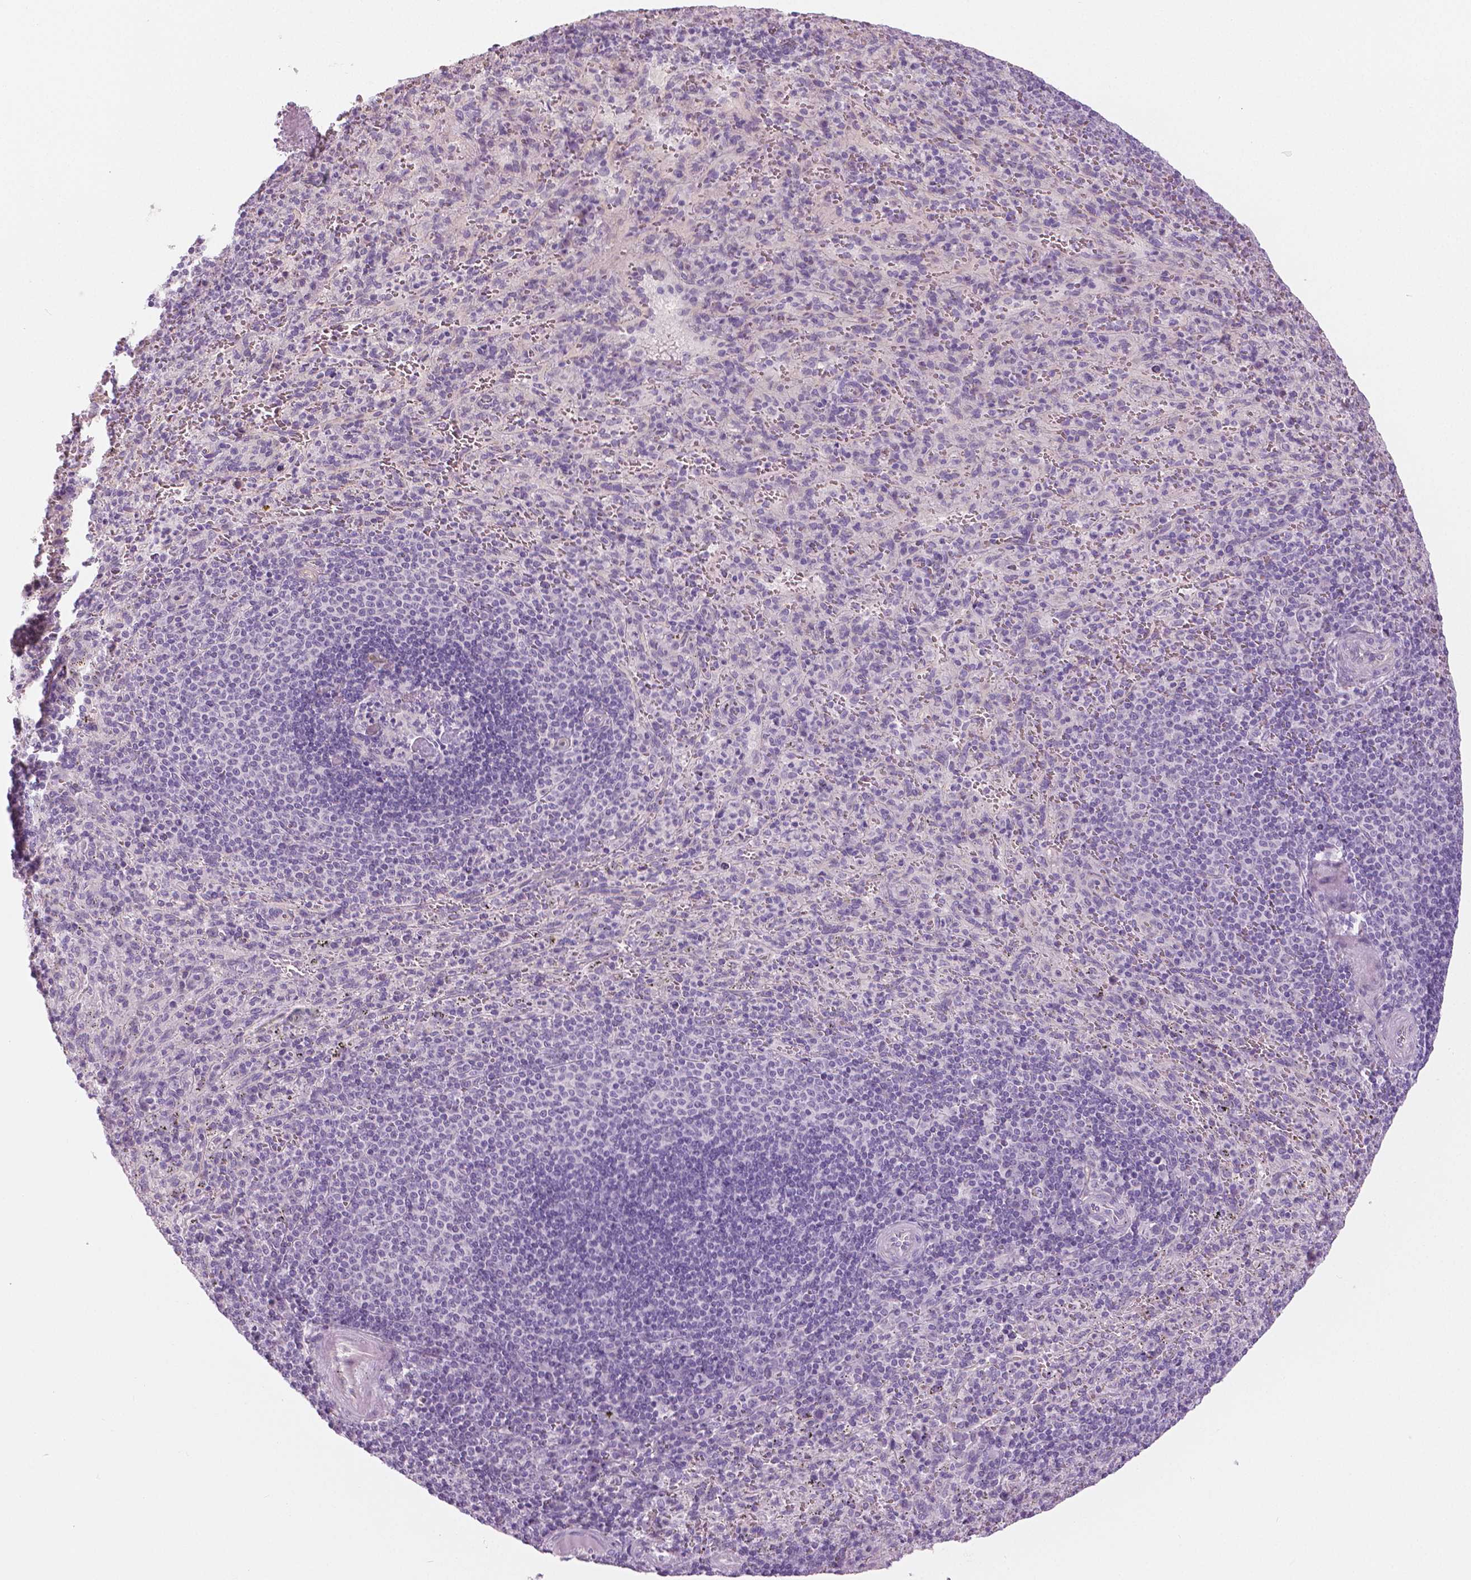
{"staining": {"intensity": "negative", "quantity": "none", "location": "none"}, "tissue": "spleen", "cell_type": "Cells in red pulp", "image_type": "normal", "snomed": [{"axis": "morphology", "description": "Normal tissue, NOS"}, {"axis": "topography", "description": "Spleen"}], "caption": "Cells in red pulp show no significant positivity in benign spleen. (IHC, brightfield microscopy, high magnification).", "gene": "SLC24A1", "patient": {"sex": "male", "age": 57}}